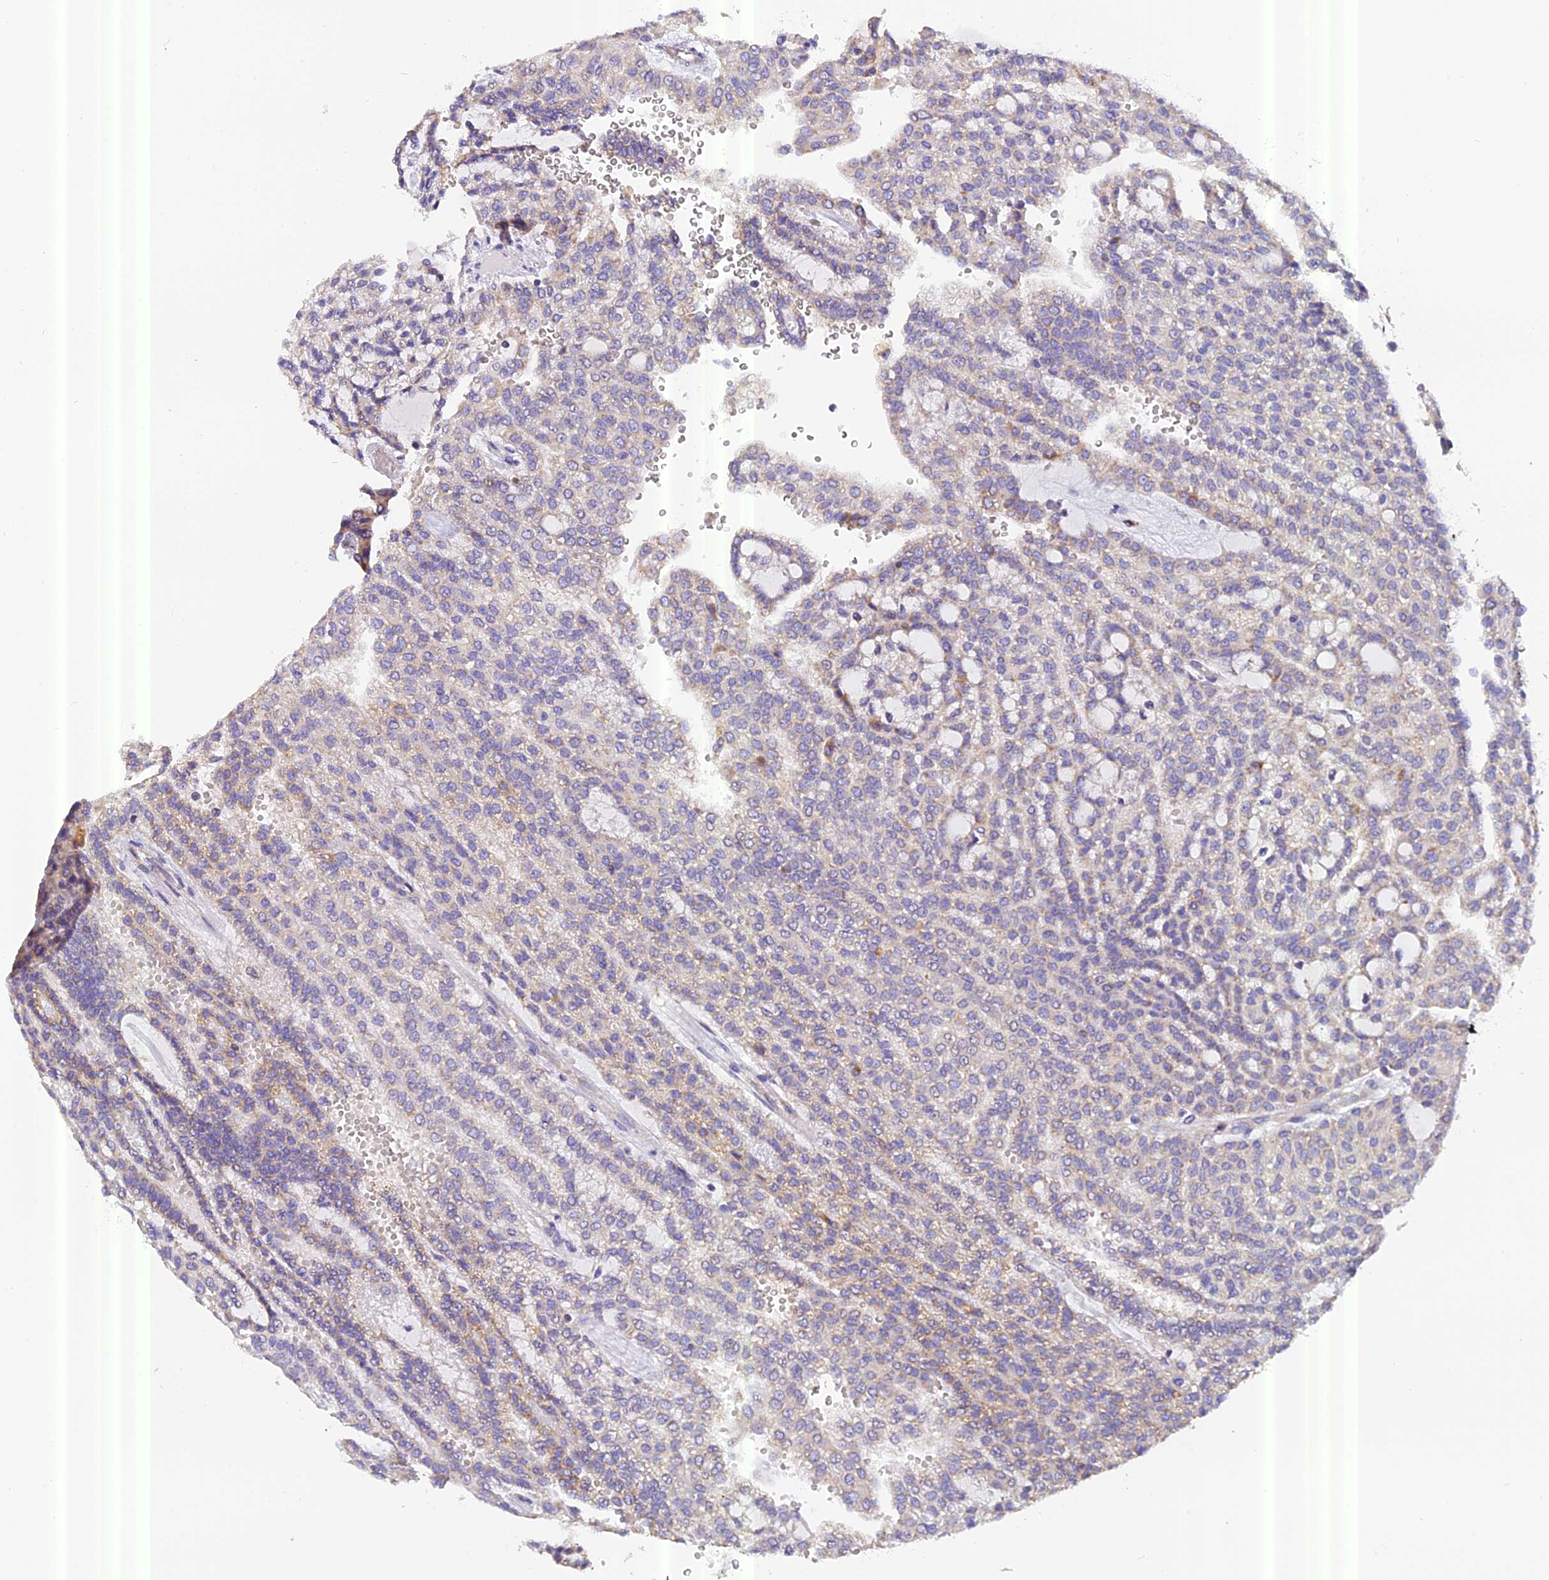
{"staining": {"intensity": "weak", "quantity": "<25%", "location": "cytoplasmic/membranous"}, "tissue": "renal cancer", "cell_type": "Tumor cells", "image_type": "cancer", "snomed": [{"axis": "morphology", "description": "Adenocarcinoma, NOS"}, {"axis": "topography", "description": "Kidney"}], "caption": "IHC image of human renal adenocarcinoma stained for a protein (brown), which demonstrates no staining in tumor cells.", "gene": "MGME1", "patient": {"sex": "male", "age": 63}}